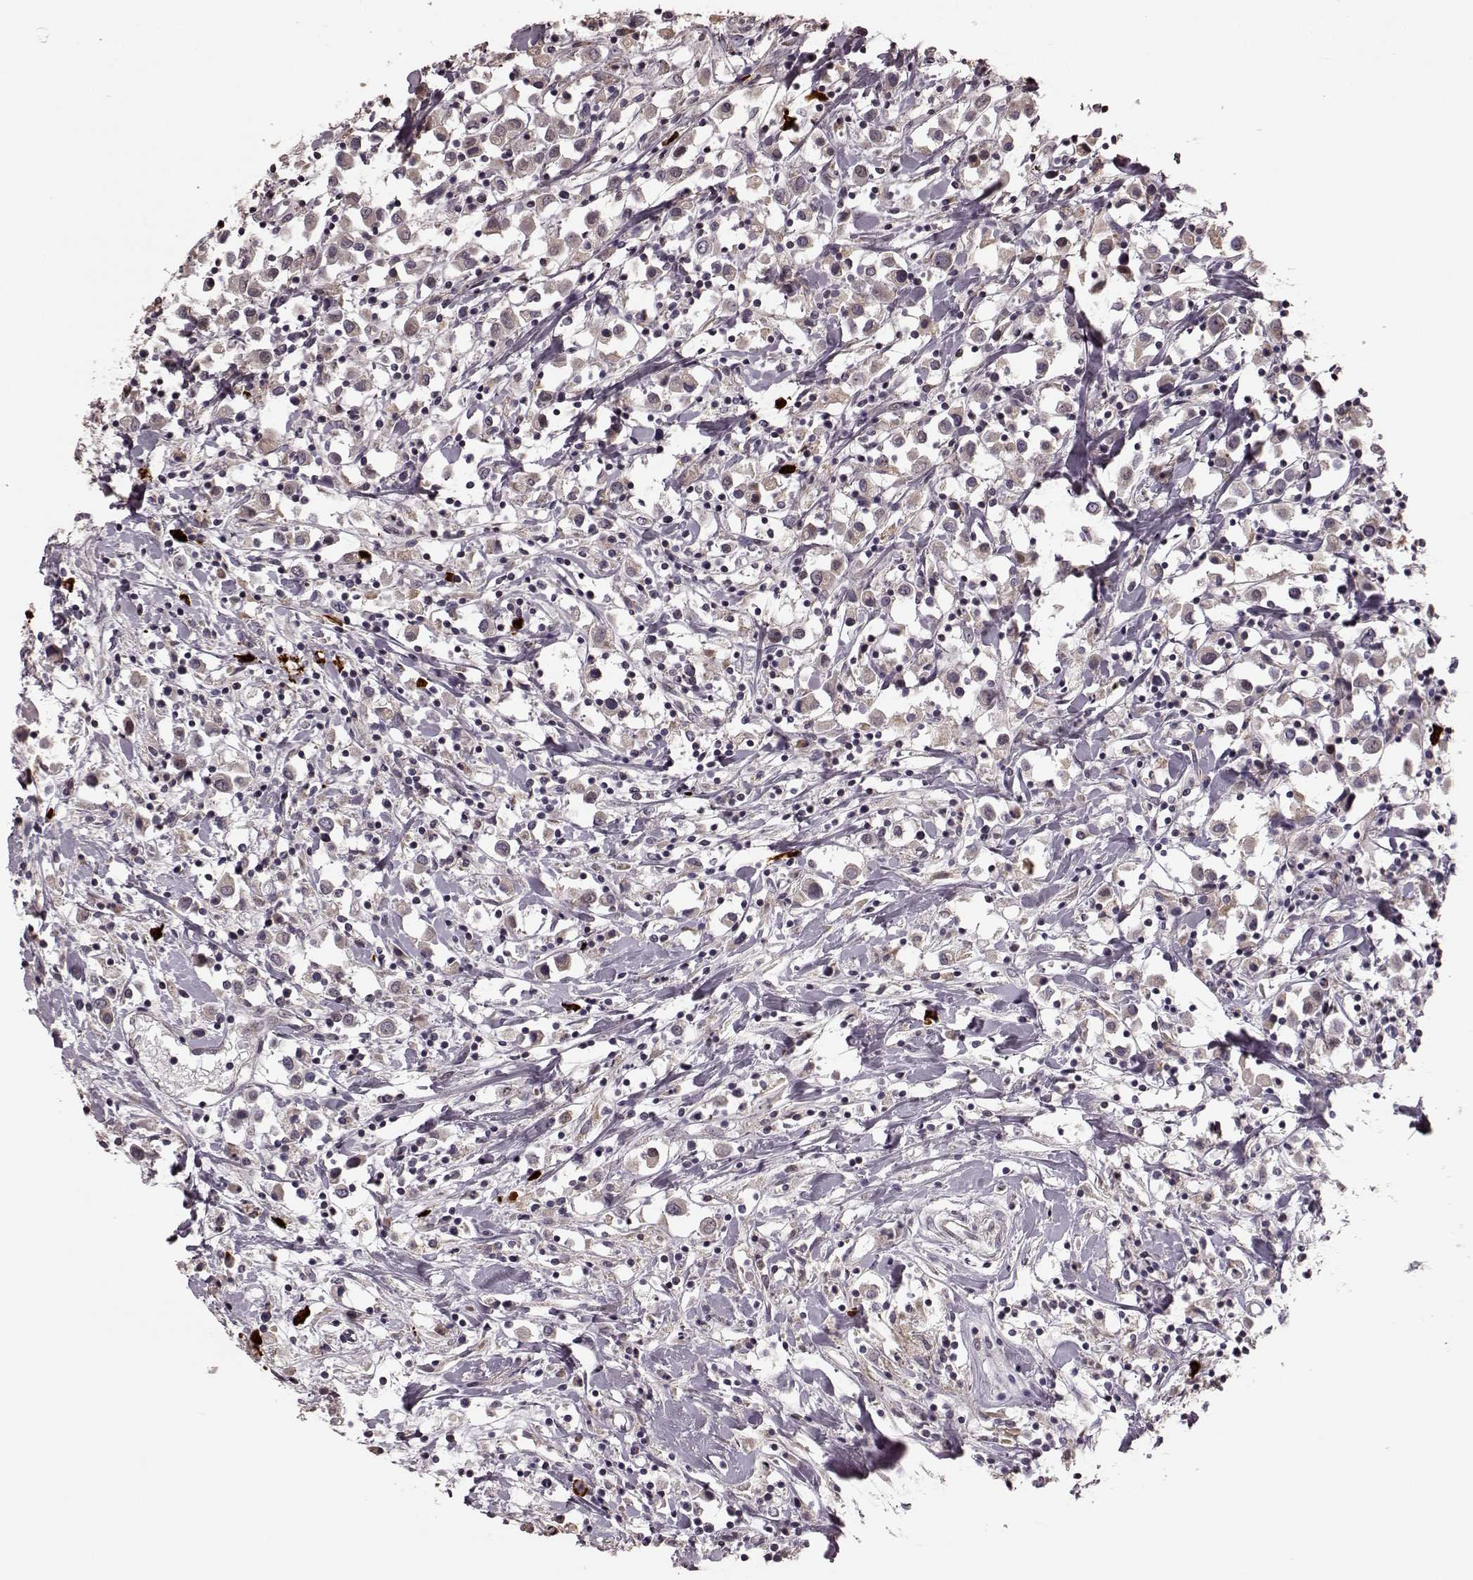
{"staining": {"intensity": "weak", "quantity": "<25%", "location": "cytoplasmic/membranous"}, "tissue": "breast cancer", "cell_type": "Tumor cells", "image_type": "cancer", "snomed": [{"axis": "morphology", "description": "Duct carcinoma"}, {"axis": "topography", "description": "Breast"}], "caption": "IHC of breast cancer (invasive ductal carcinoma) displays no expression in tumor cells.", "gene": "PLCB4", "patient": {"sex": "female", "age": 61}}